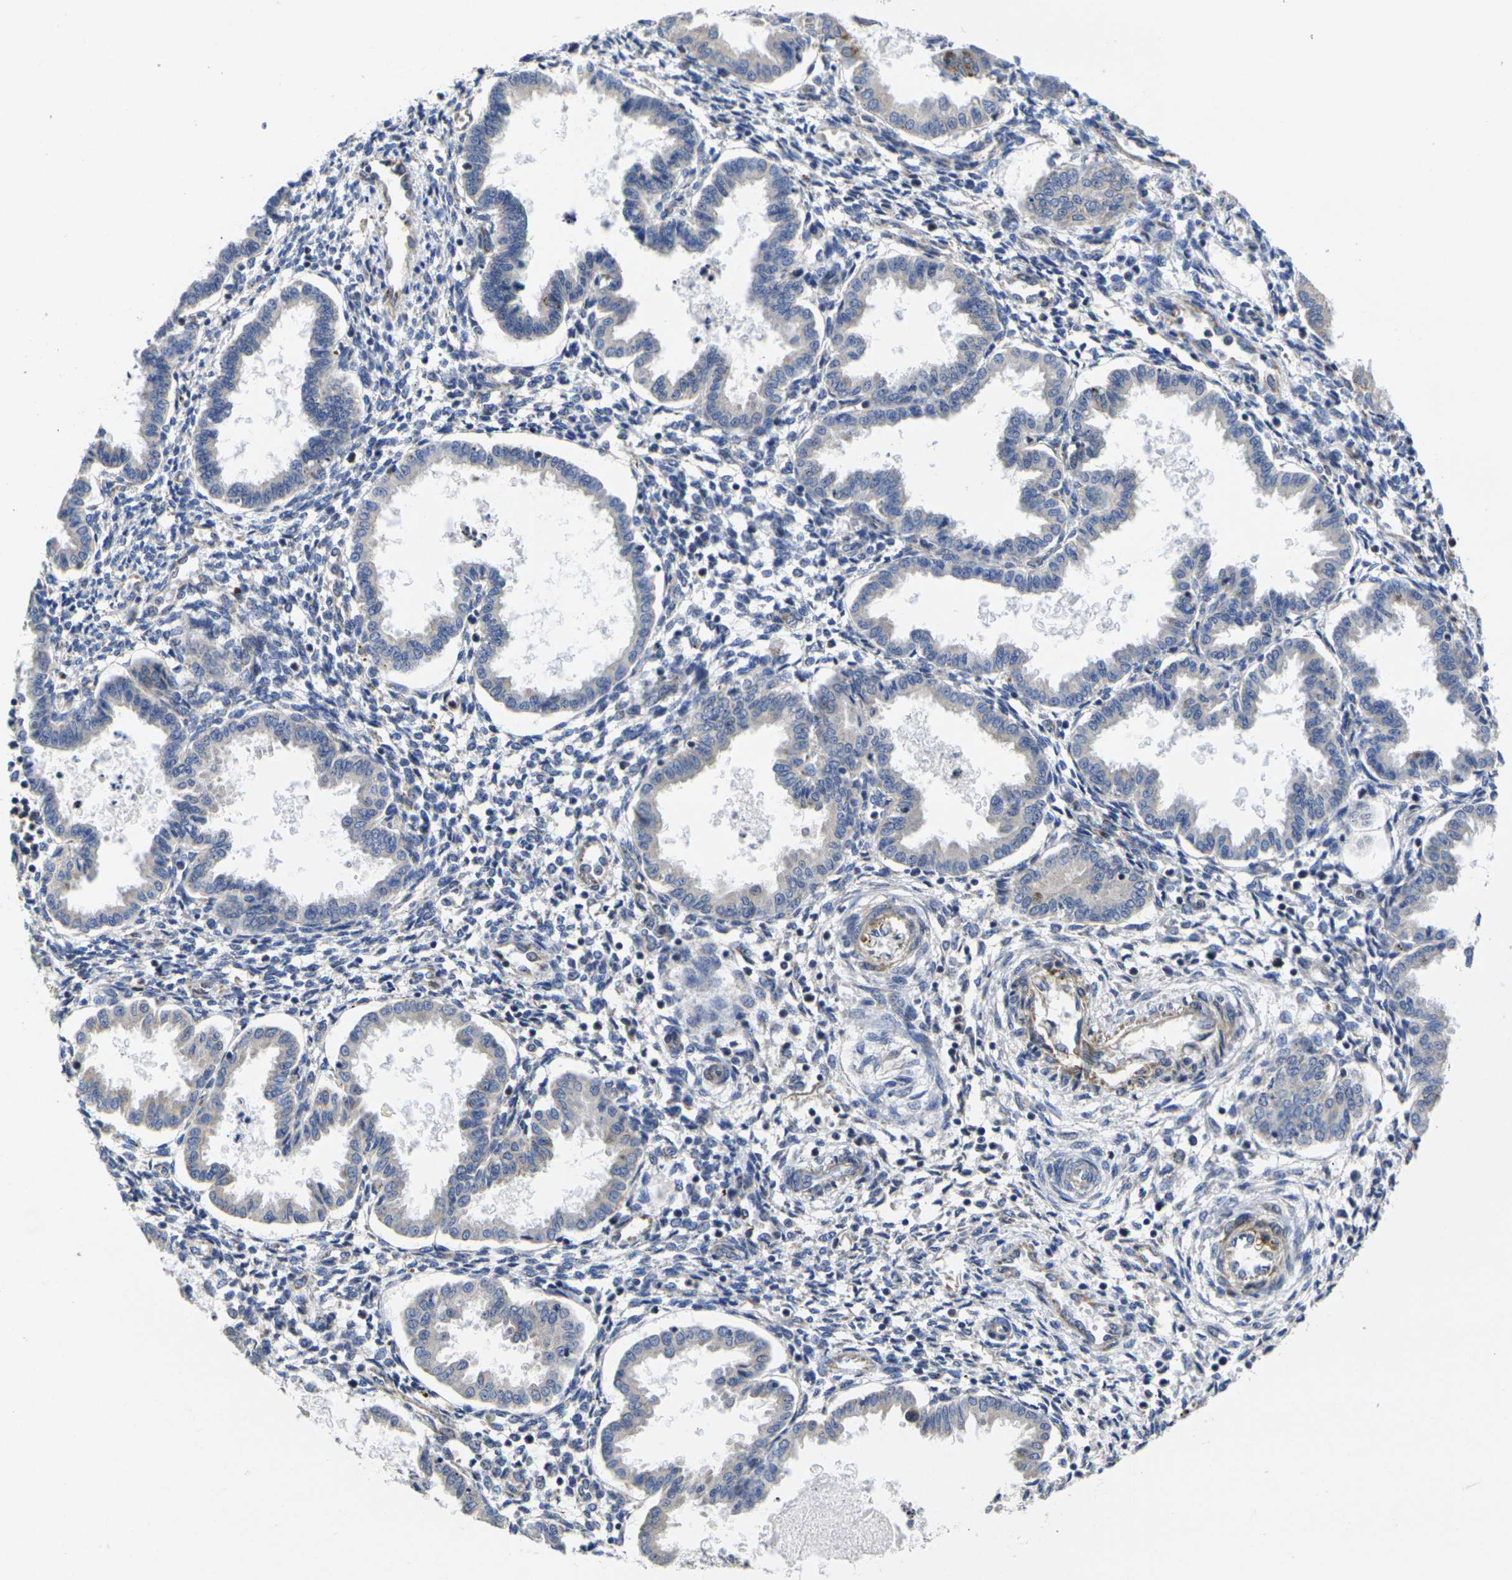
{"staining": {"intensity": "negative", "quantity": "none", "location": "none"}, "tissue": "endometrium", "cell_type": "Cells in endometrial stroma", "image_type": "normal", "snomed": [{"axis": "morphology", "description": "Normal tissue, NOS"}, {"axis": "topography", "description": "Endometrium"}], "caption": "The photomicrograph displays no staining of cells in endometrial stroma in normal endometrium.", "gene": "P2RY11", "patient": {"sex": "female", "age": 33}}